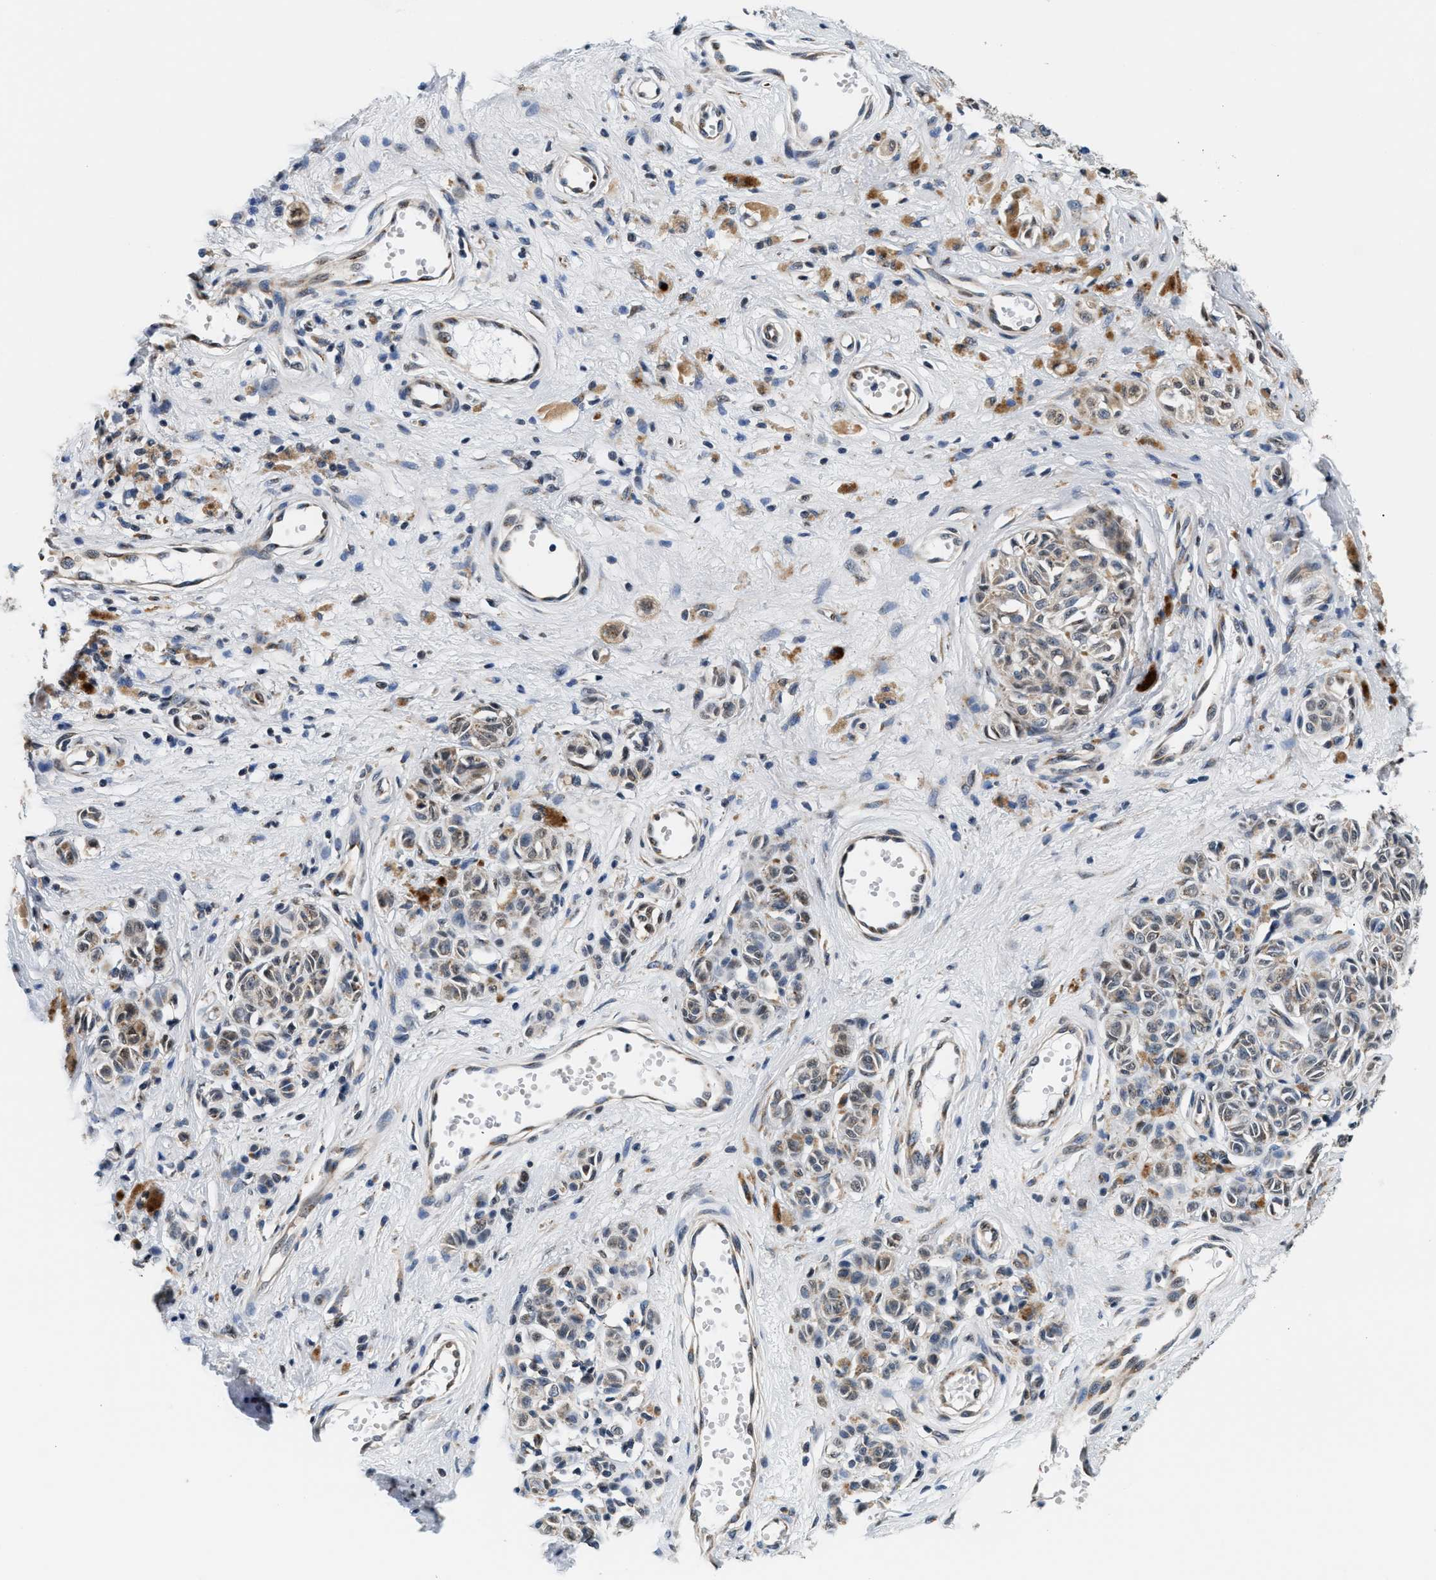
{"staining": {"intensity": "weak", "quantity": "25%-75%", "location": "cytoplasmic/membranous"}, "tissue": "melanoma", "cell_type": "Tumor cells", "image_type": "cancer", "snomed": [{"axis": "morphology", "description": "Malignant melanoma, NOS"}, {"axis": "topography", "description": "Skin"}], "caption": "Brown immunohistochemical staining in malignant melanoma exhibits weak cytoplasmic/membranous staining in approximately 25%-75% of tumor cells. (DAB (3,3'-diaminobenzidine) = brown stain, brightfield microscopy at high magnification).", "gene": "KCNMB2", "patient": {"sex": "female", "age": 64}}